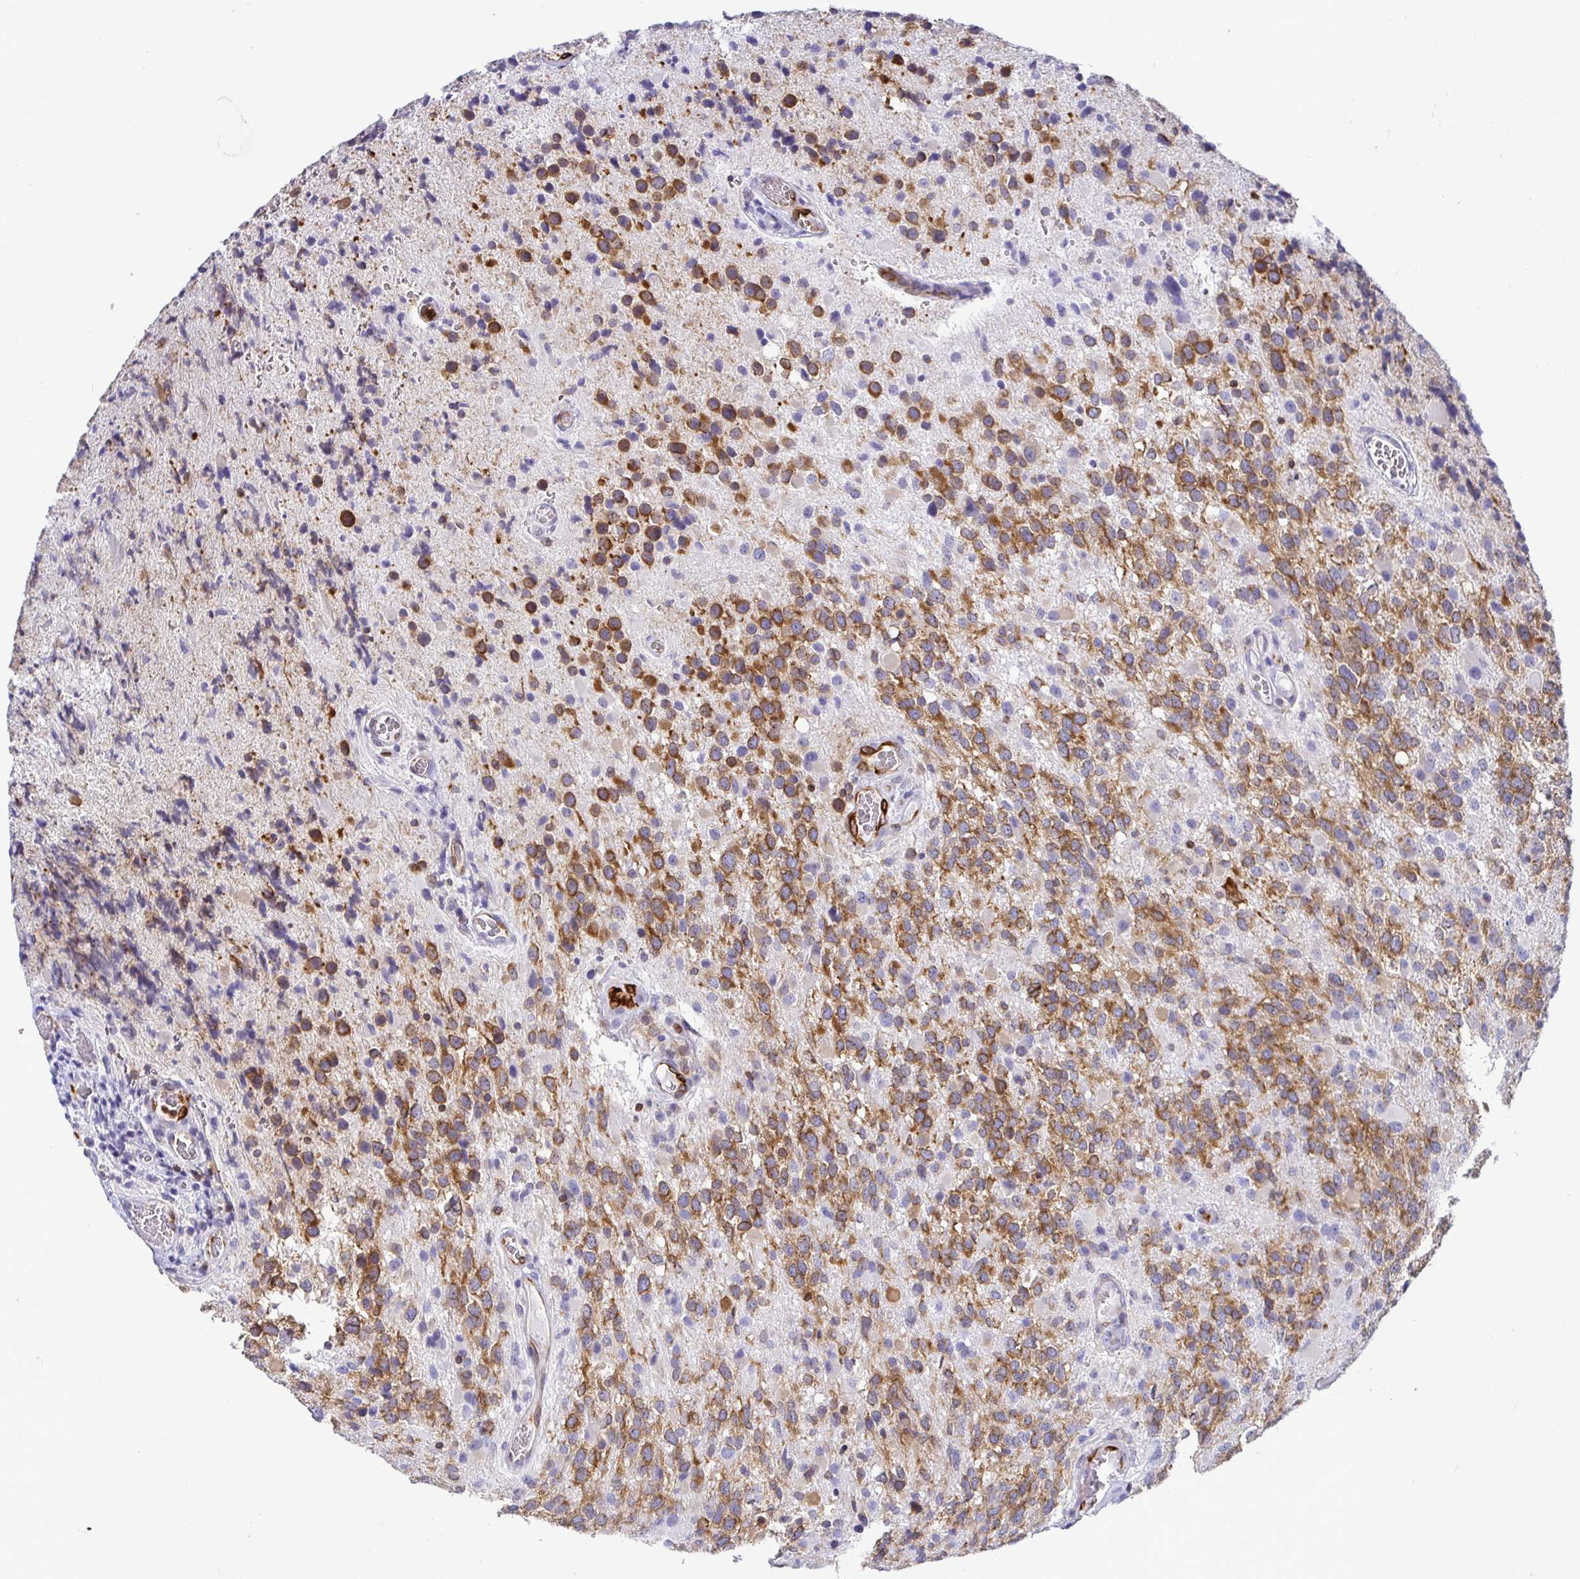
{"staining": {"intensity": "moderate", "quantity": ">75%", "location": "cytoplasmic/membranous"}, "tissue": "glioma", "cell_type": "Tumor cells", "image_type": "cancer", "snomed": [{"axis": "morphology", "description": "Glioma, malignant, High grade"}, {"axis": "topography", "description": "Brain"}], "caption": "Tumor cells demonstrate medium levels of moderate cytoplasmic/membranous expression in about >75% of cells in glioma.", "gene": "TP53I11", "patient": {"sex": "female", "age": 40}}